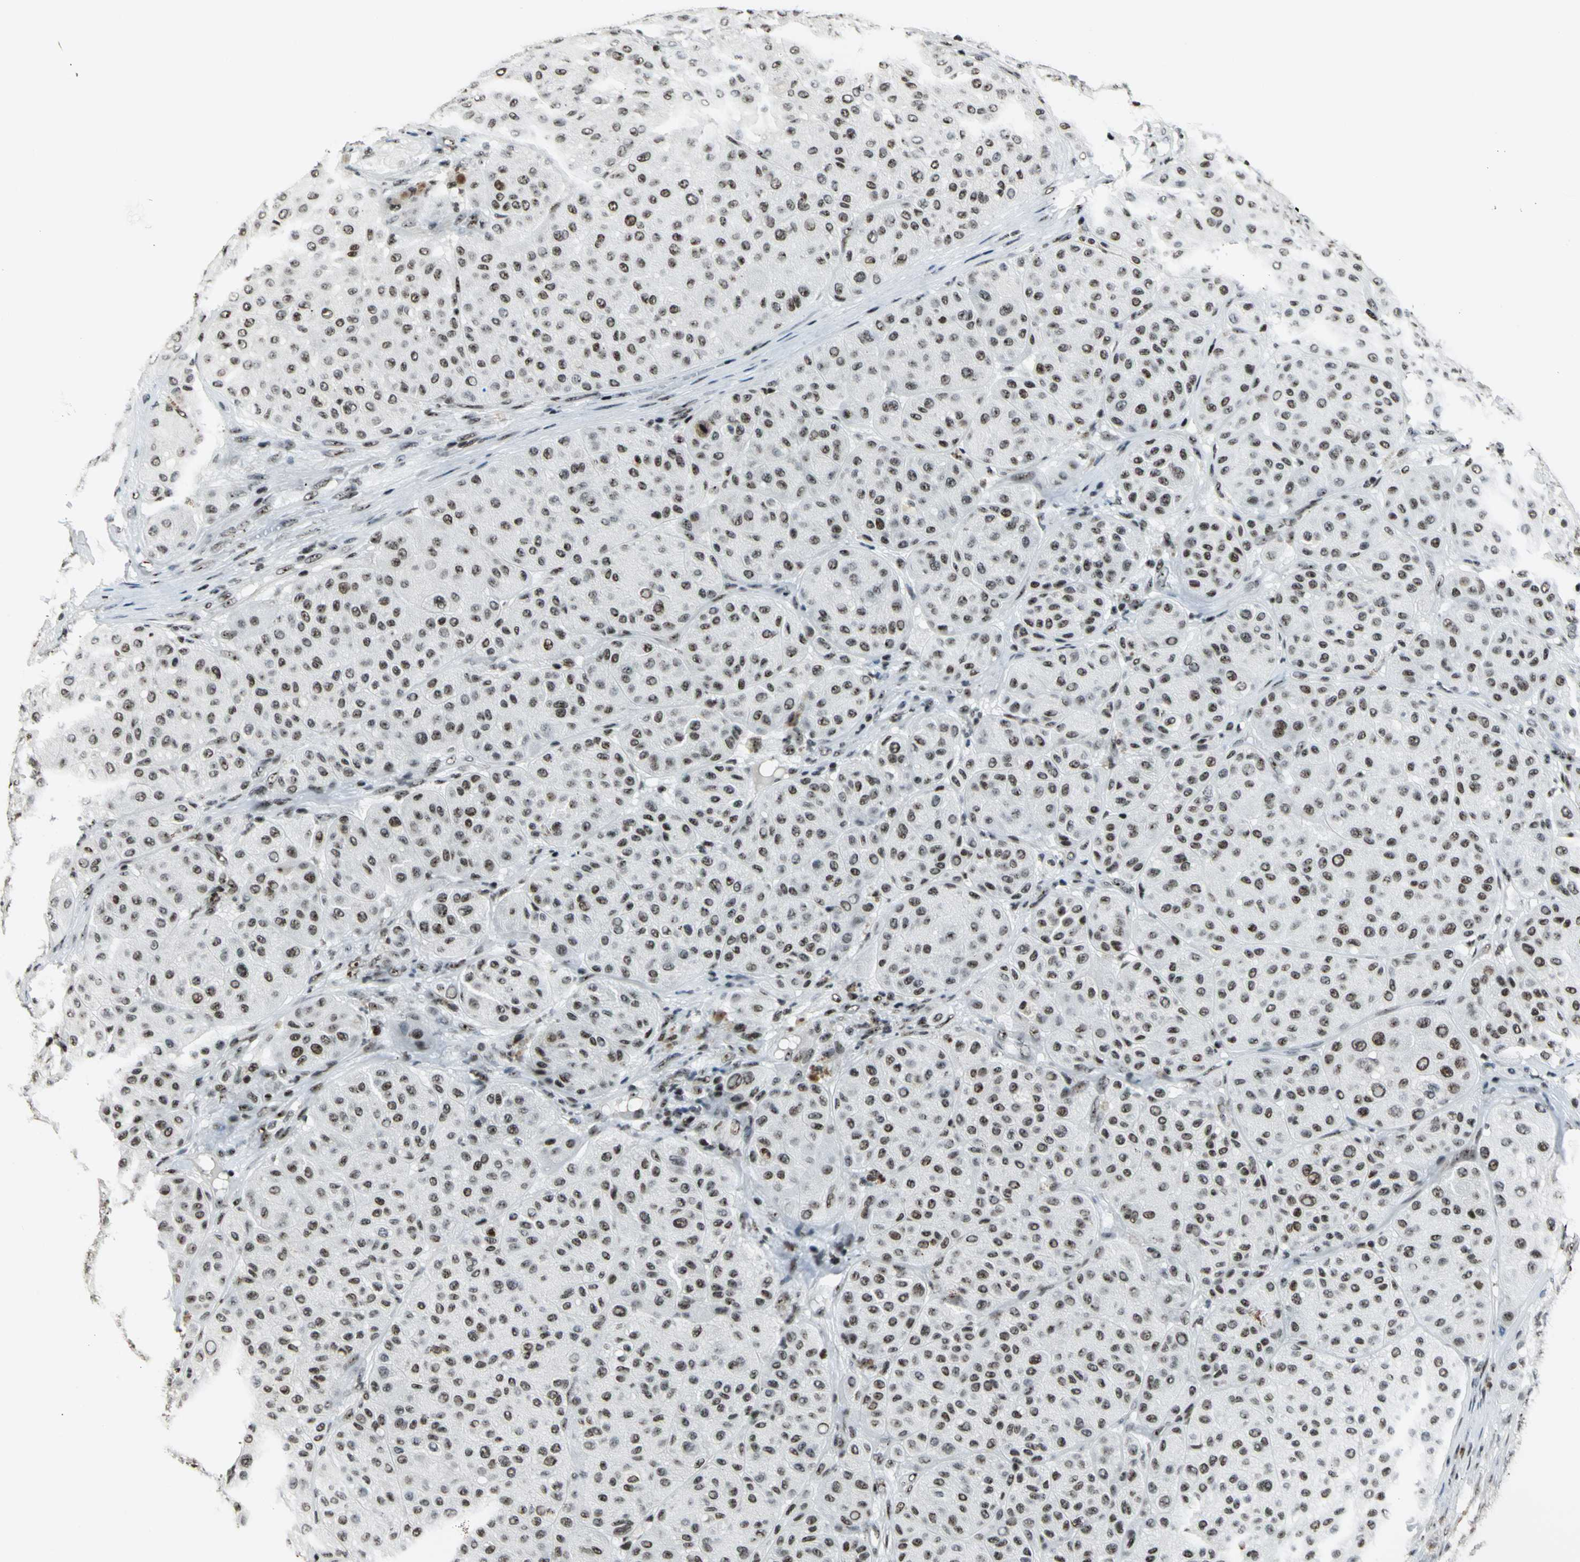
{"staining": {"intensity": "weak", "quantity": "25%-75%", "location": "nuclear"}, "tissue": "melanoma", "cell_type": "Tumor cells", "image_type": "cancer", "snomed": [{"axis": "morphology", "description": "Normal tissue, NOS"}, {"axis": "morphology", "description": "Malignant melanoma, Metastatic site"}, {"axis": "topography", "description": "Skin"}], "caption": "A photomicrograph showing weak nuclear positivity in approximately 25%-75% of tumor cells in malignant melanoma (metastatic site), as visualized by brown immunohistochemical staining.", "gene": "UBTF", "patient": {"sex": "male", "age": 41}}